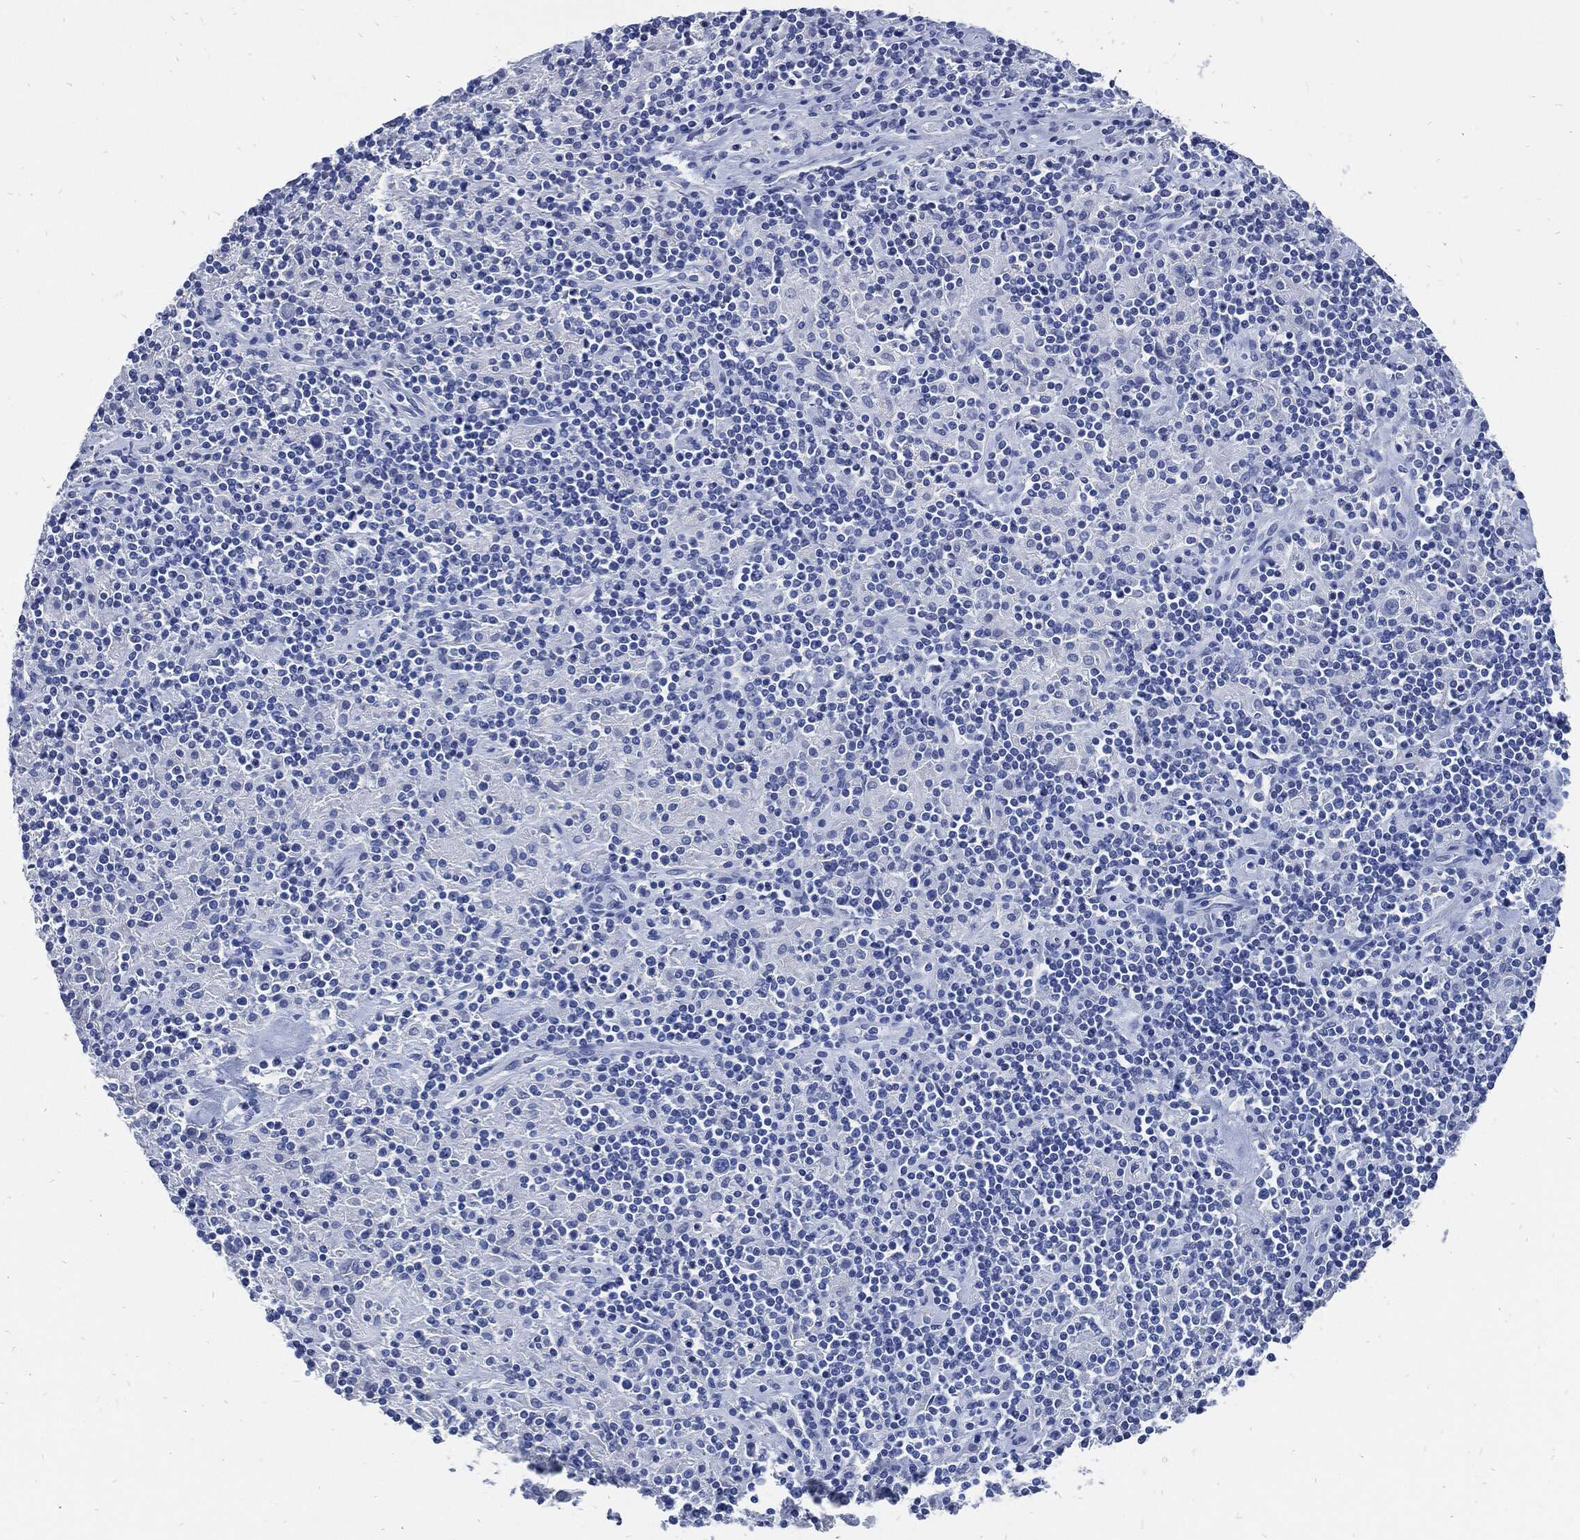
{"staining": {"intensity": "negative", "quantity": "none", "location": "none"}, "tissue": "lymphoma", "cell_type": "Tumor cells", "image_type": "cancer", "snomed": [{"axis": "morphology", "description": "Hodgkin's disease, NOS"}, {"axis": "topography", "description": "Lymph node"}], "caption": "Human Hodgkin's disease stained for a protein using immunohistochemistry (IHC) exhibits no staining in tumor cells.", "gene": "FABP4", "patient": {"sex": "male", "age": 70}}